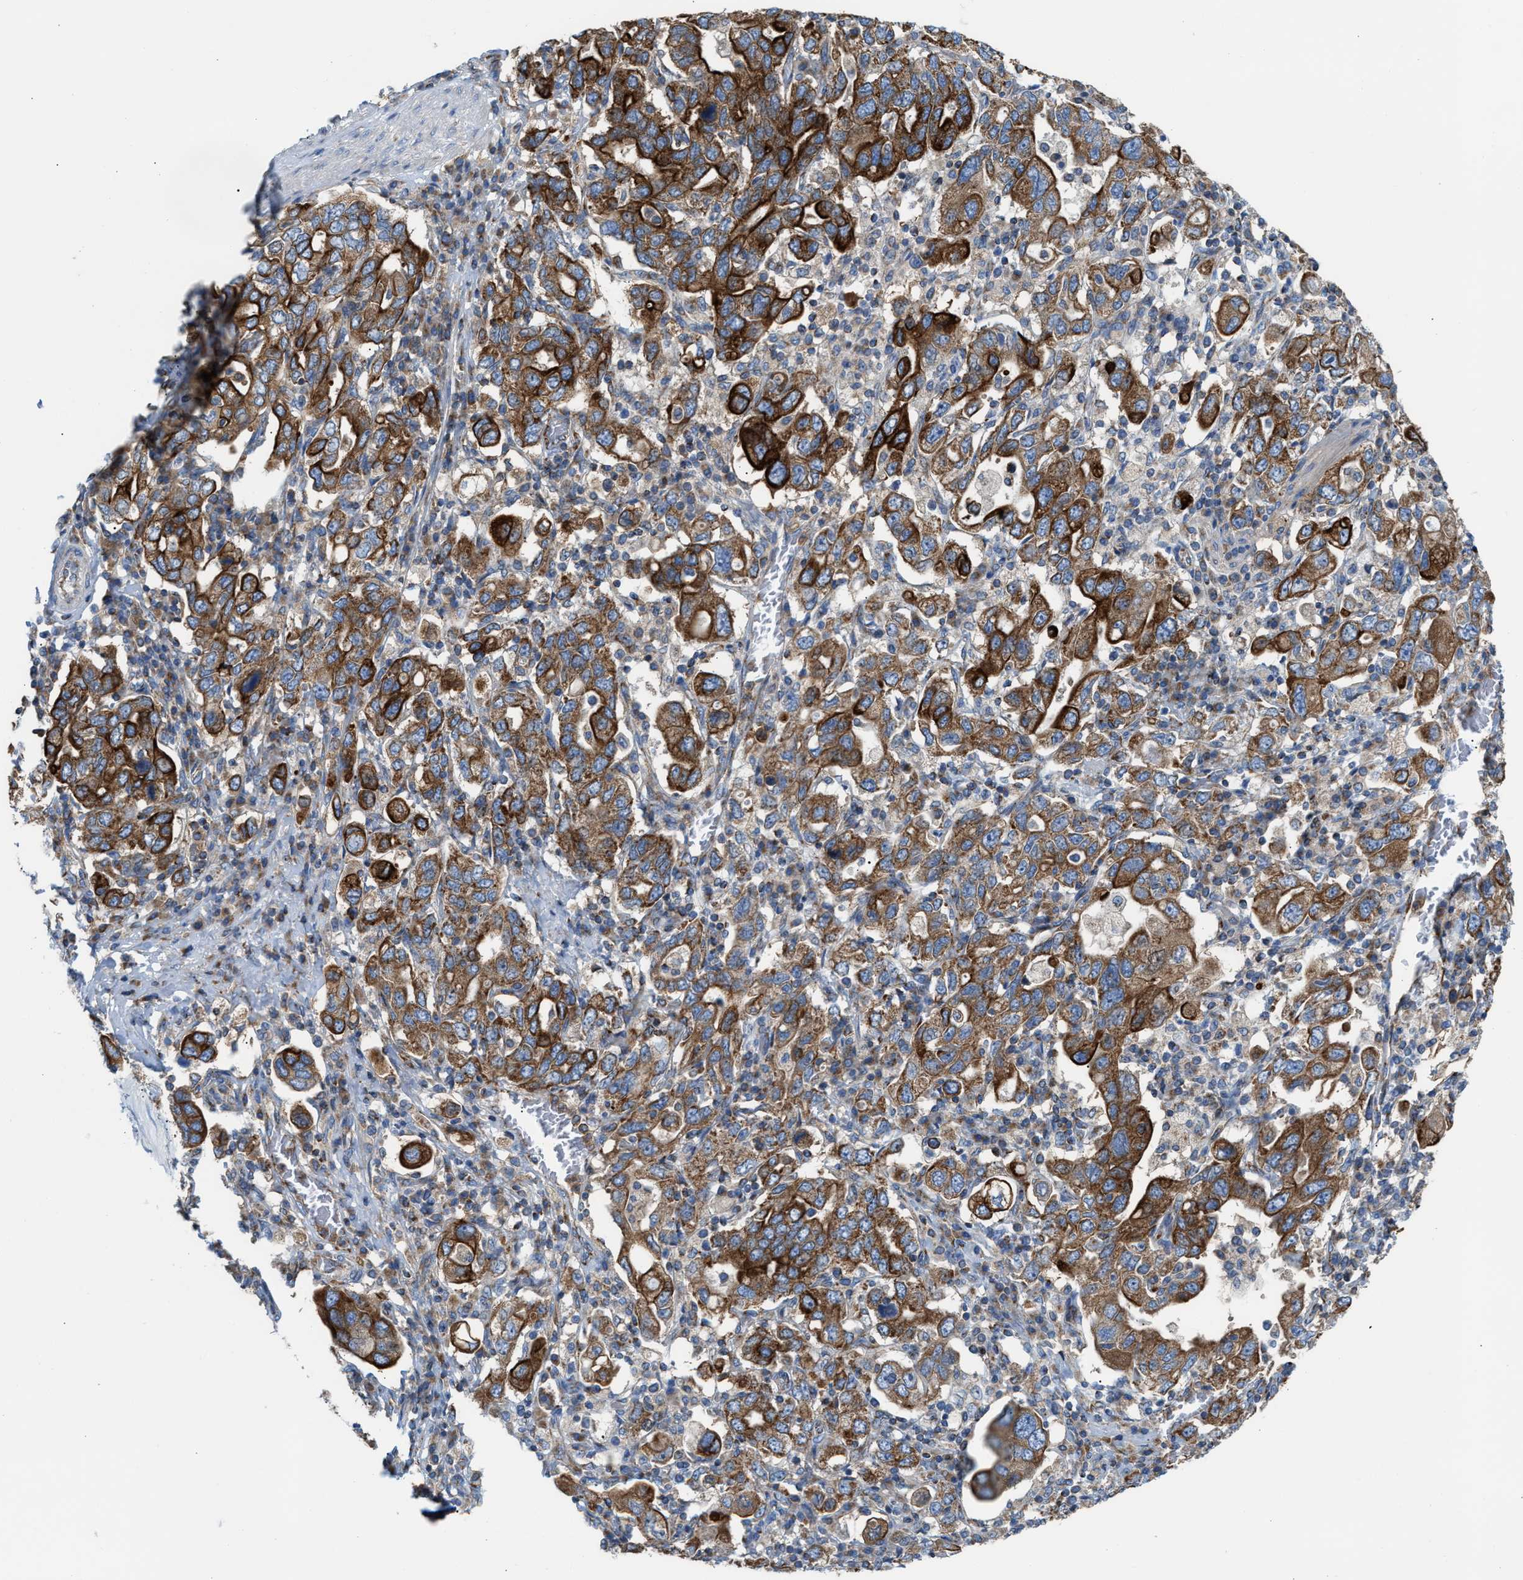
{"staining": {"intensity": "strong", "quantity": ">75%", "location": "cytoplasmic/membranous"}, "tissue": "stomach cancer", "cell_type": "Tumor cells", "image_type": "cancer", "snomed": [{"axis": "morphology", "description": "Adenocarcinoma, NOS"}, {"axis": "topography", "description": "Stomach, upper"}], "caption": "This is a photomicrograph of IHC staining of stomach cancer, which shows strong staining in the cytoplasmic/membranous of tumor cells.", "gene": "TBC1D15", "patient": {"sex": "male", "age": 62}}